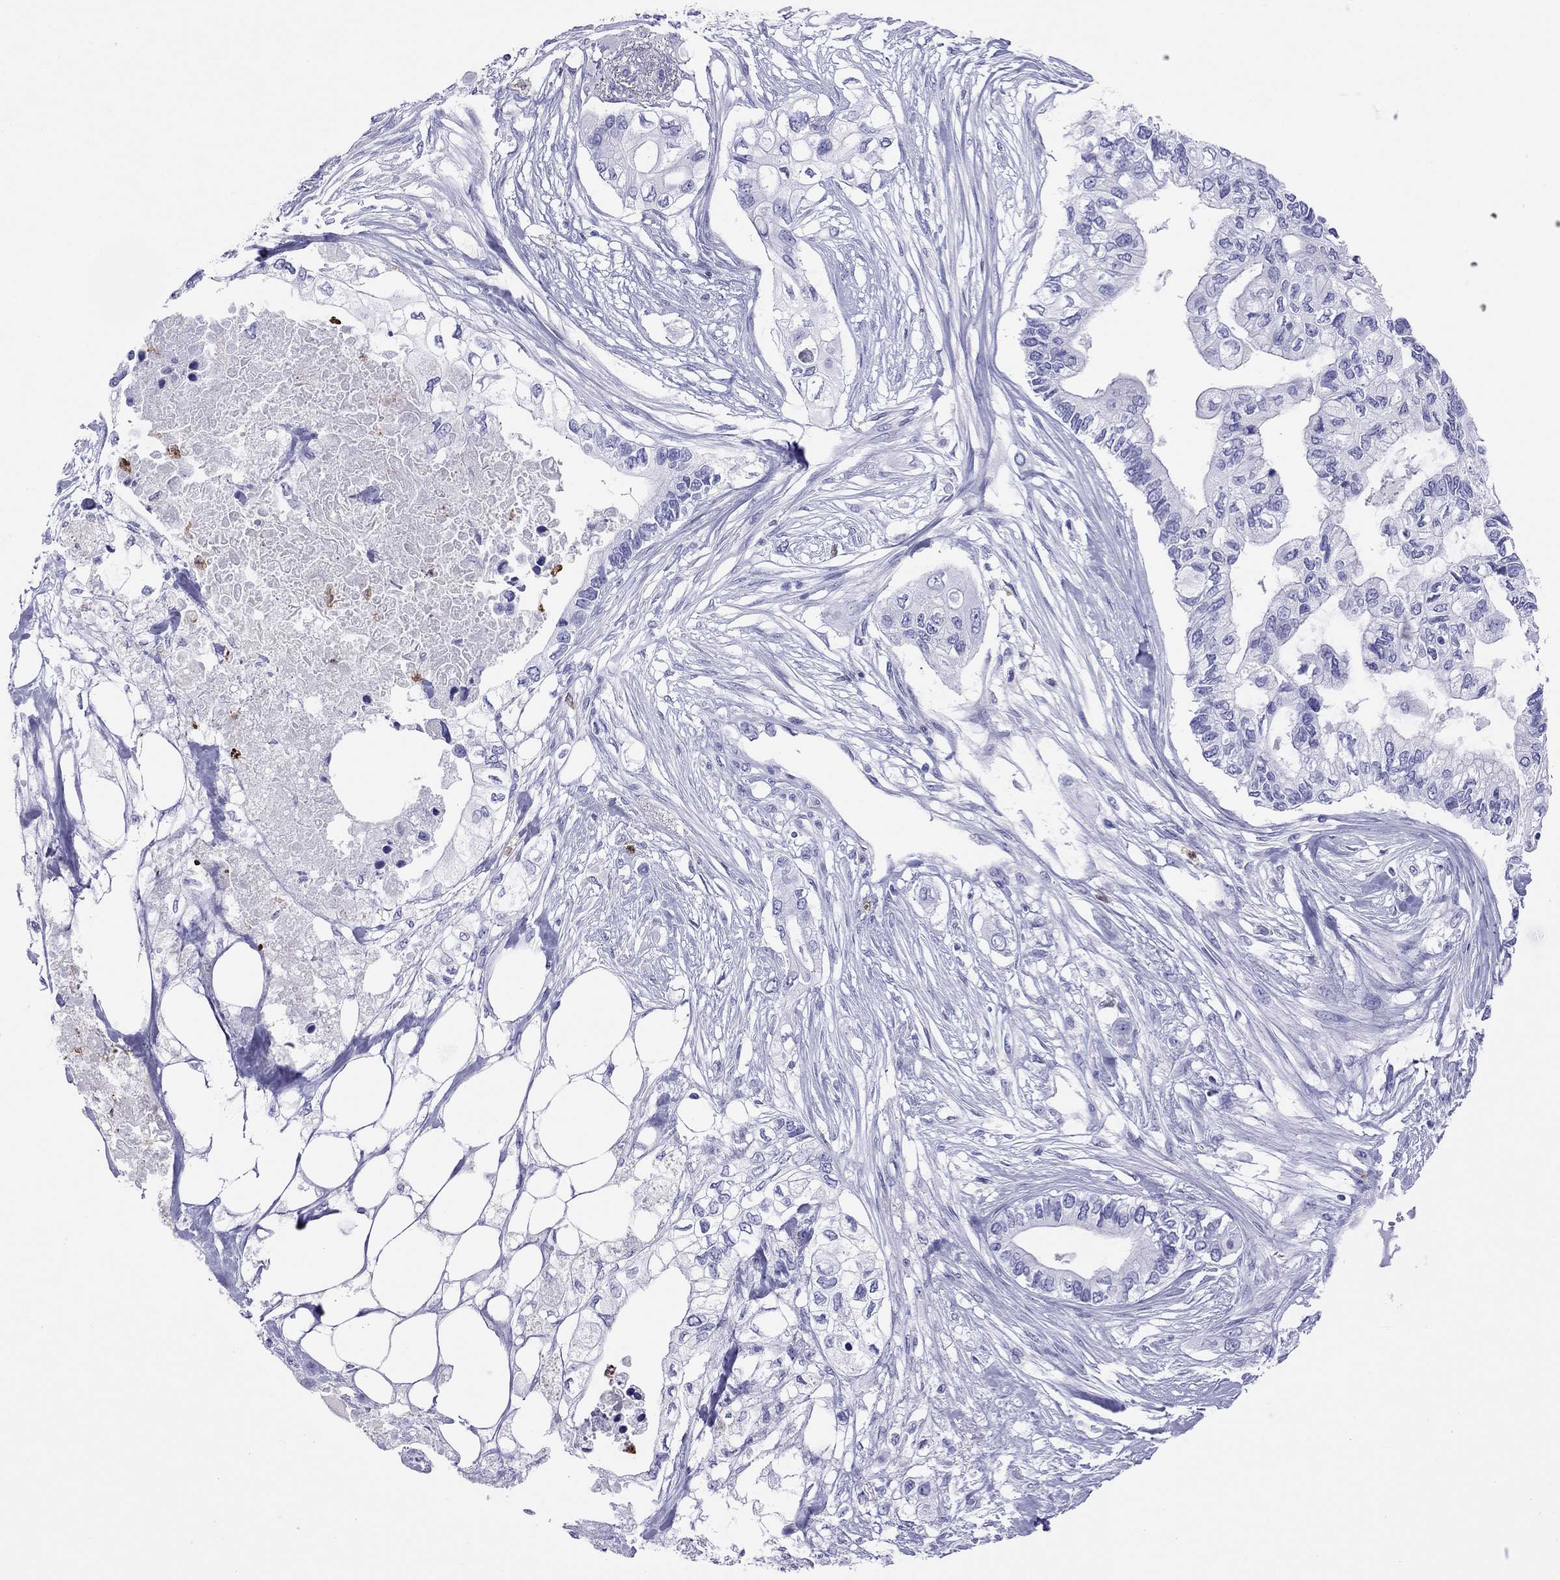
{"staining": {"intensity": "negative", "quantity": "none", "location": "none"}, "tissue": "pancreatic cancer", "cell_type": "Tumor cells", "image_type": "cancer", "snomed": [{"axis": "morphology", "description": "Adenocarcinoma, NOS"}, {"axis": "topography", "description": "Pancreas"}], "caption": "High power microscopy image of an IHC image of adenocarcinoma (pancreatic), revealing no significant expression in tumor cells.", "gene": "SLAMF1", "patient": {"sex": "female", "age": 63}}